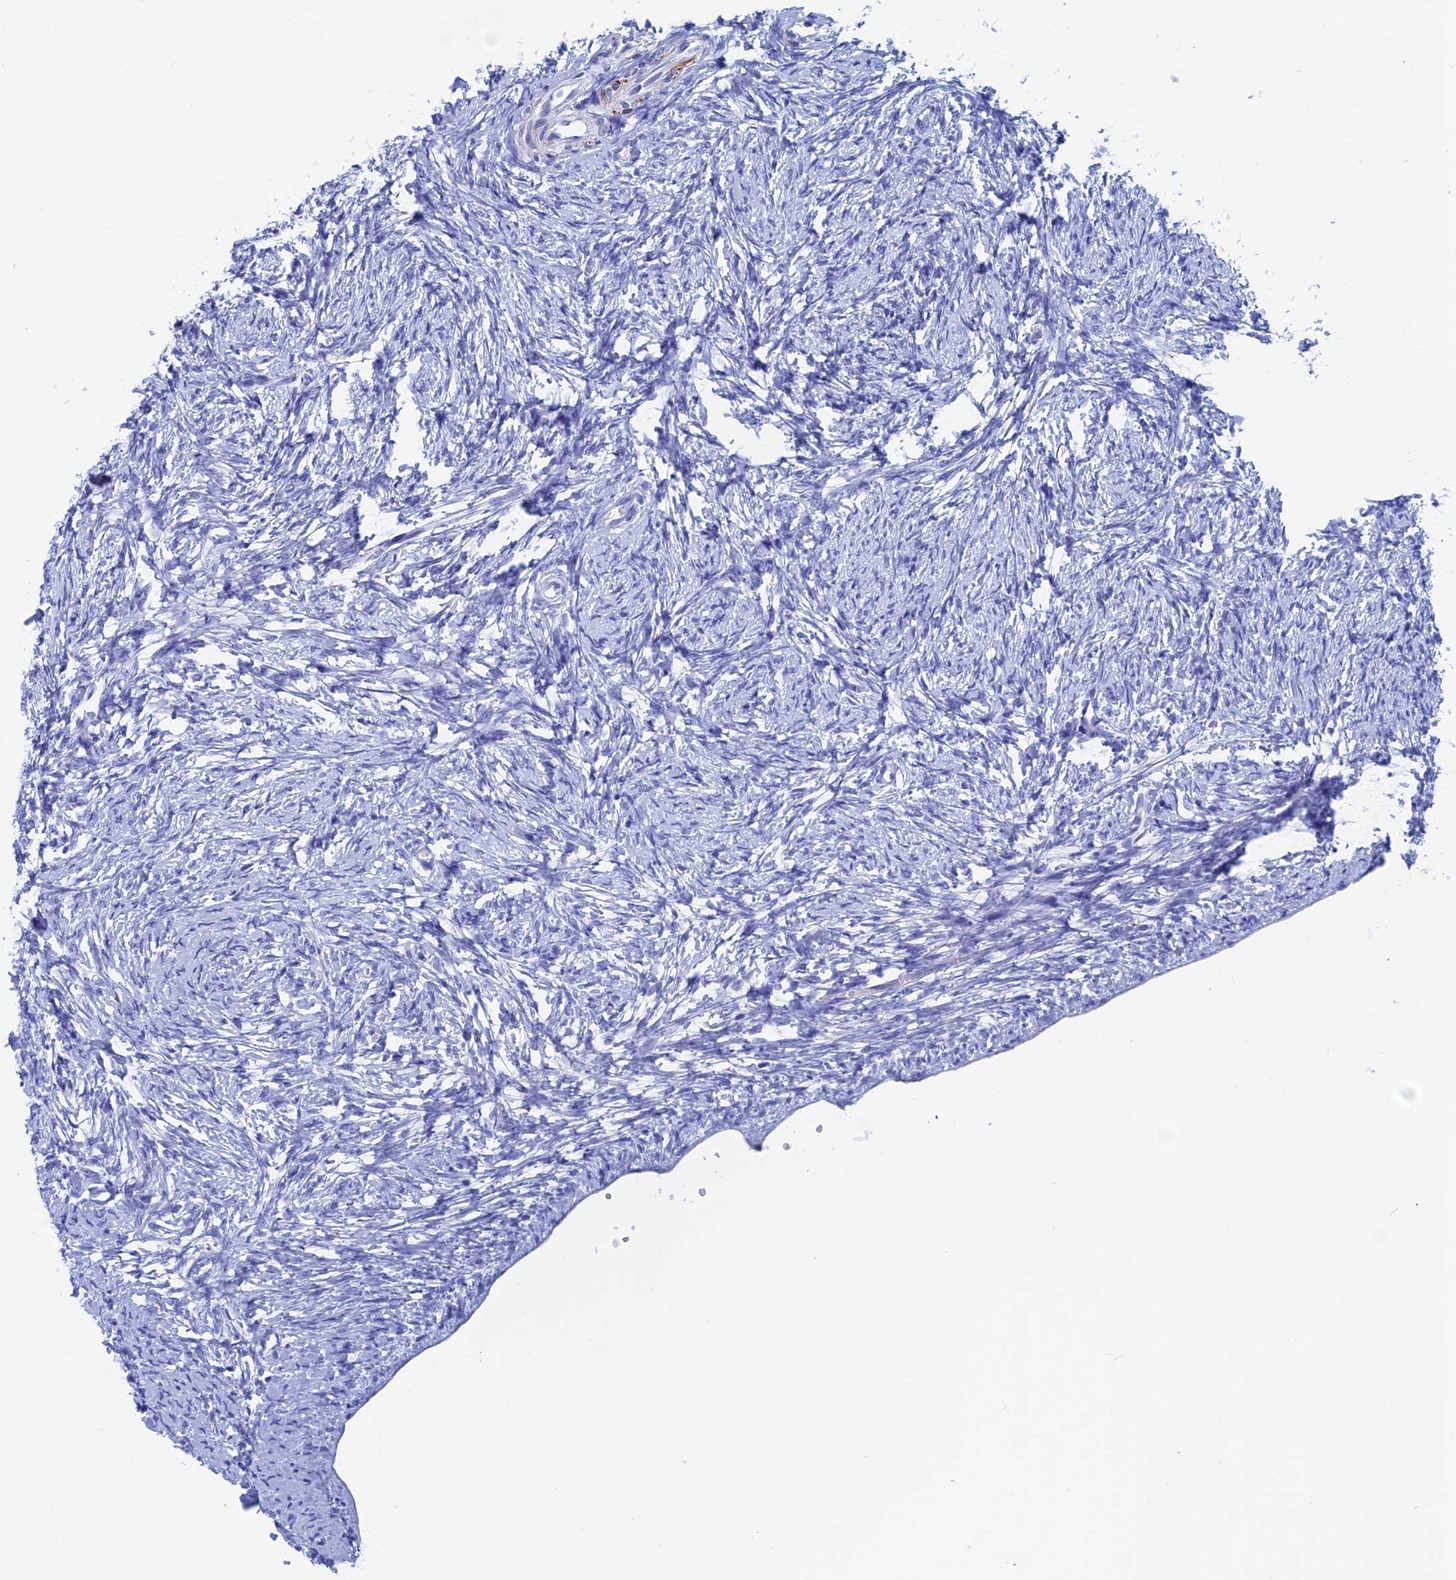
{"staining": {"intensity": "negative", "quantity": "none", "location": "none"}, "tissue": "ovary", "cell_type": "Ovarian stroma cells", "image_type": "normal", "snomed": [{"axis": "morphology", "description": "Normal tissue, NOS"}, {"axis": "topography", "description": "Ovary"}], "caption": "A histopathology image of human ovary is negative for staining in ovarian stroma cells. Nuclei are stained in blue.", "gene": "WDR83", "patient": {"sex": "female", "age": 34}}